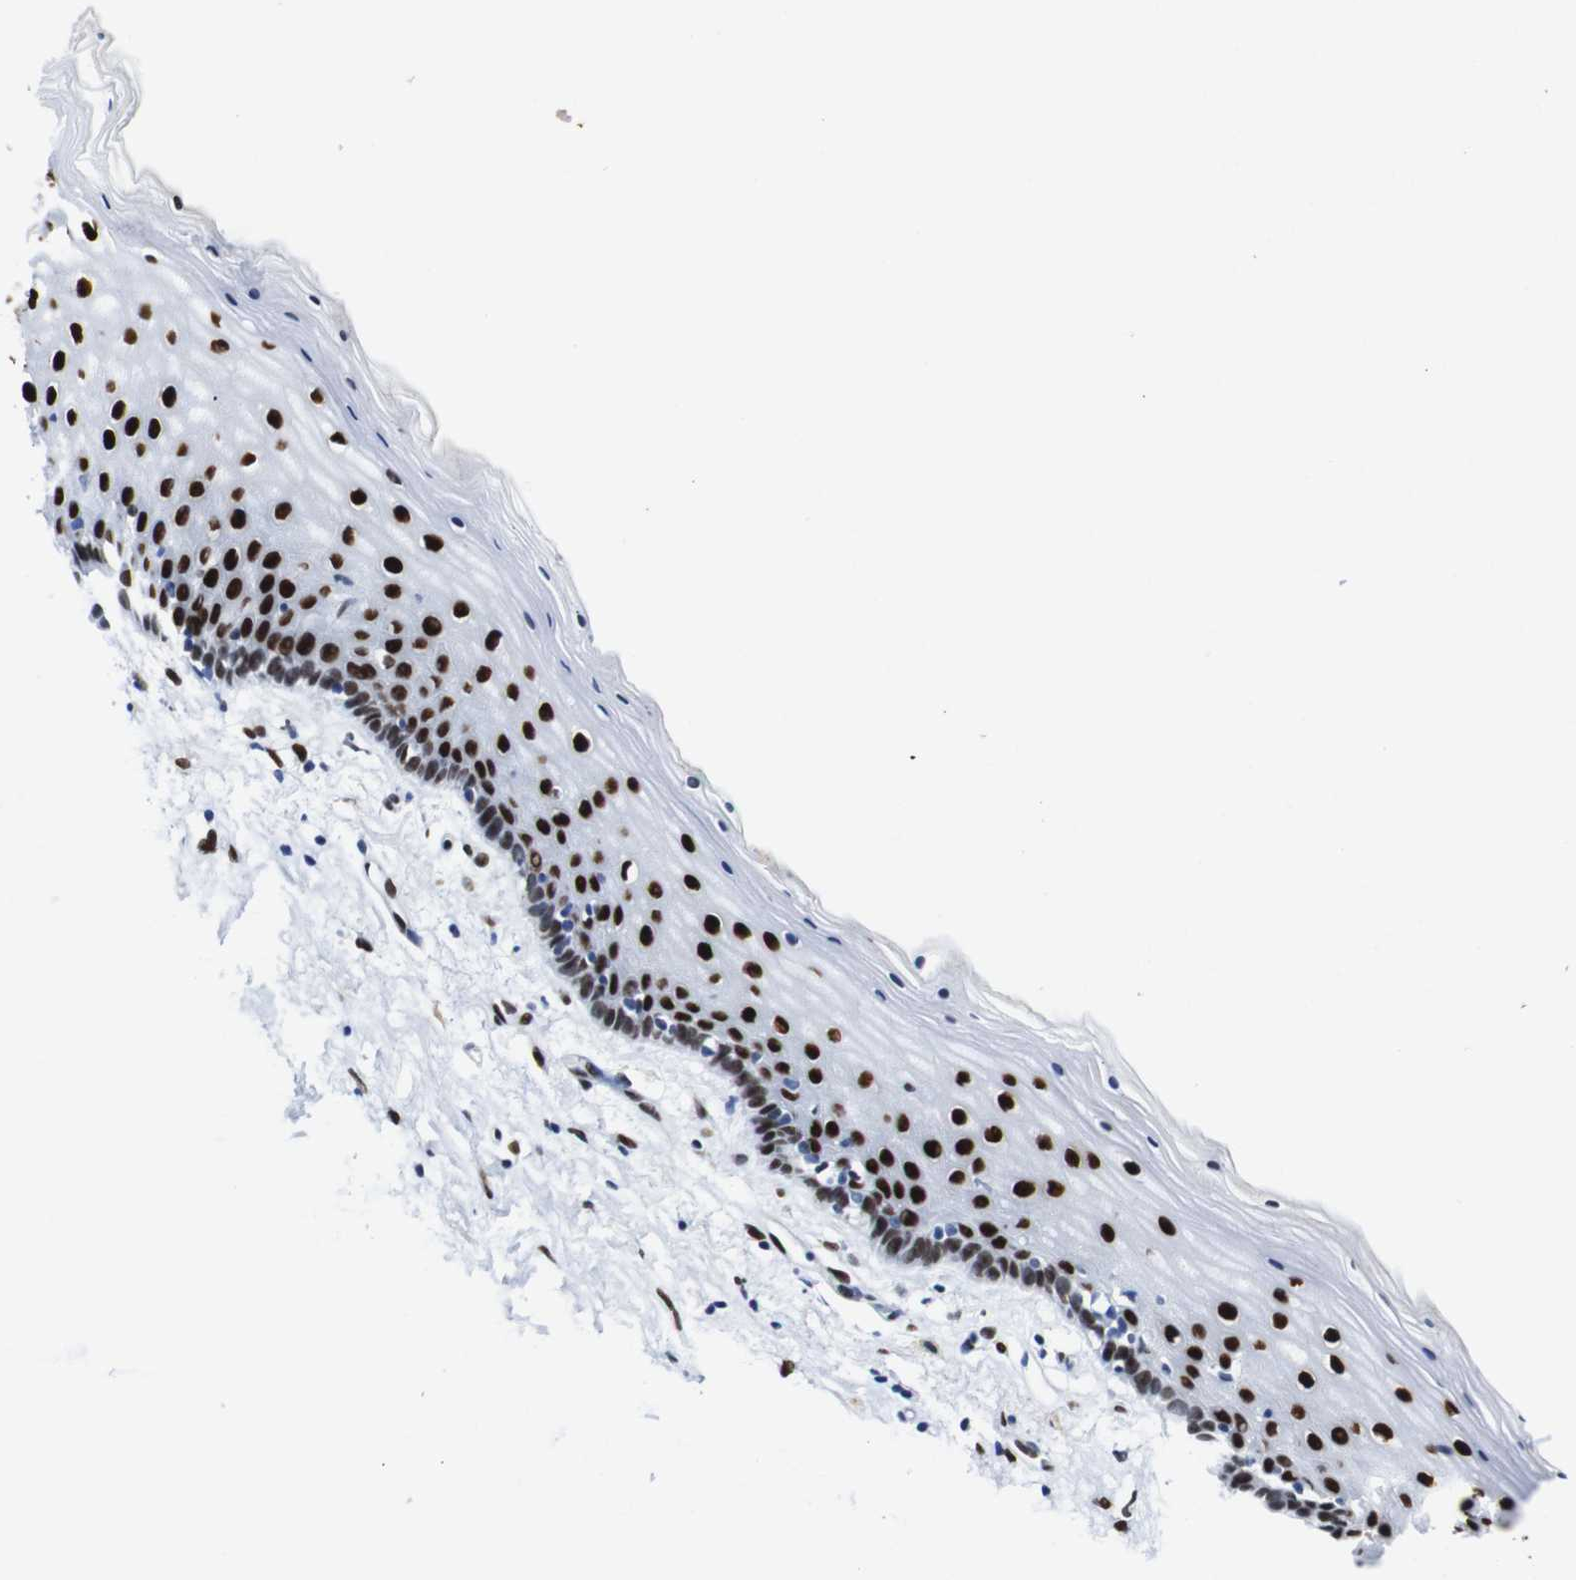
{"staining": {"intensity": "strong", "quantity": ">75%", "location": "nuclear"}, "tissue": "vagina", "cell_type": "Squamous epithelial cells", "image_type": "normal", "snomed": [{"axis": "morphology", "description": "Normal tissue, NOS"}, {"axis": "topography", "description": "Vagina"}], "caption": "Approximately >75% of squamous epithelial cells in normal human vagina reveal strong nuclear protein positivity as visualized by brown immunohistochemical staining.", "gene": "FOSL2", "patient": {"sex": "female", "age": 44}}